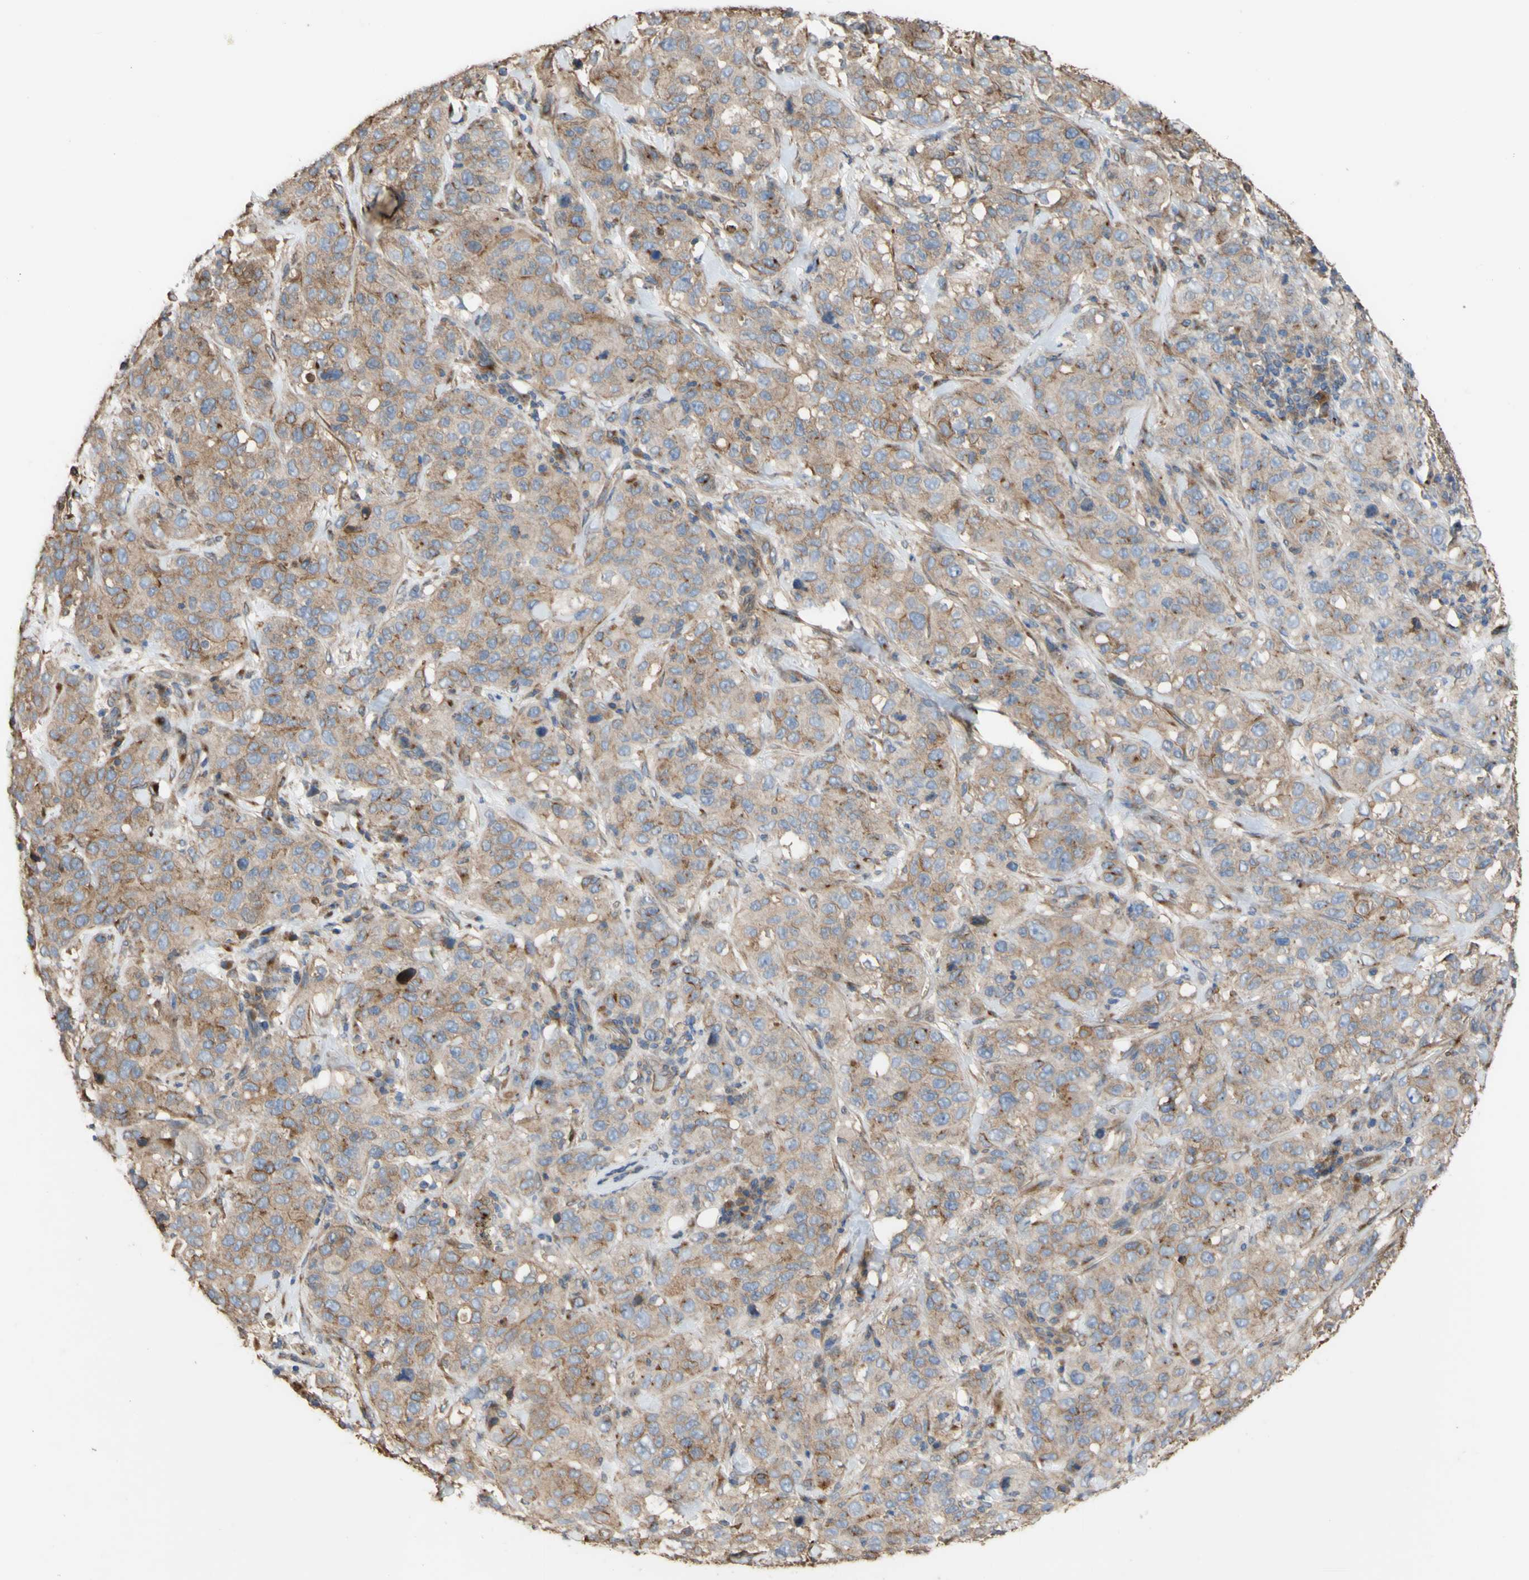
{"staining": {"intensity": "weak", "quantity": ">75%", "location": "cytoplasmic/membranous"}, "tissue": "stomach cancer", "cell_type": "Tumor cells", "image_type": "cancer", "snomed": [{"axis": "morphology", "description": "Adenocarcinoma, NOS"}, {"axis": "topography", "description": "Stomach"}], "caption": "Immunohistochemistry histopathology image of human adenocarcinoma (stomach) stained for a protein (brown), which displays low levels of weak cytoplasmic/membranous staining in about >75% of tumor cells.", "gene": "NECTIN3", "patient": {"sex": "male", "age": 48}}